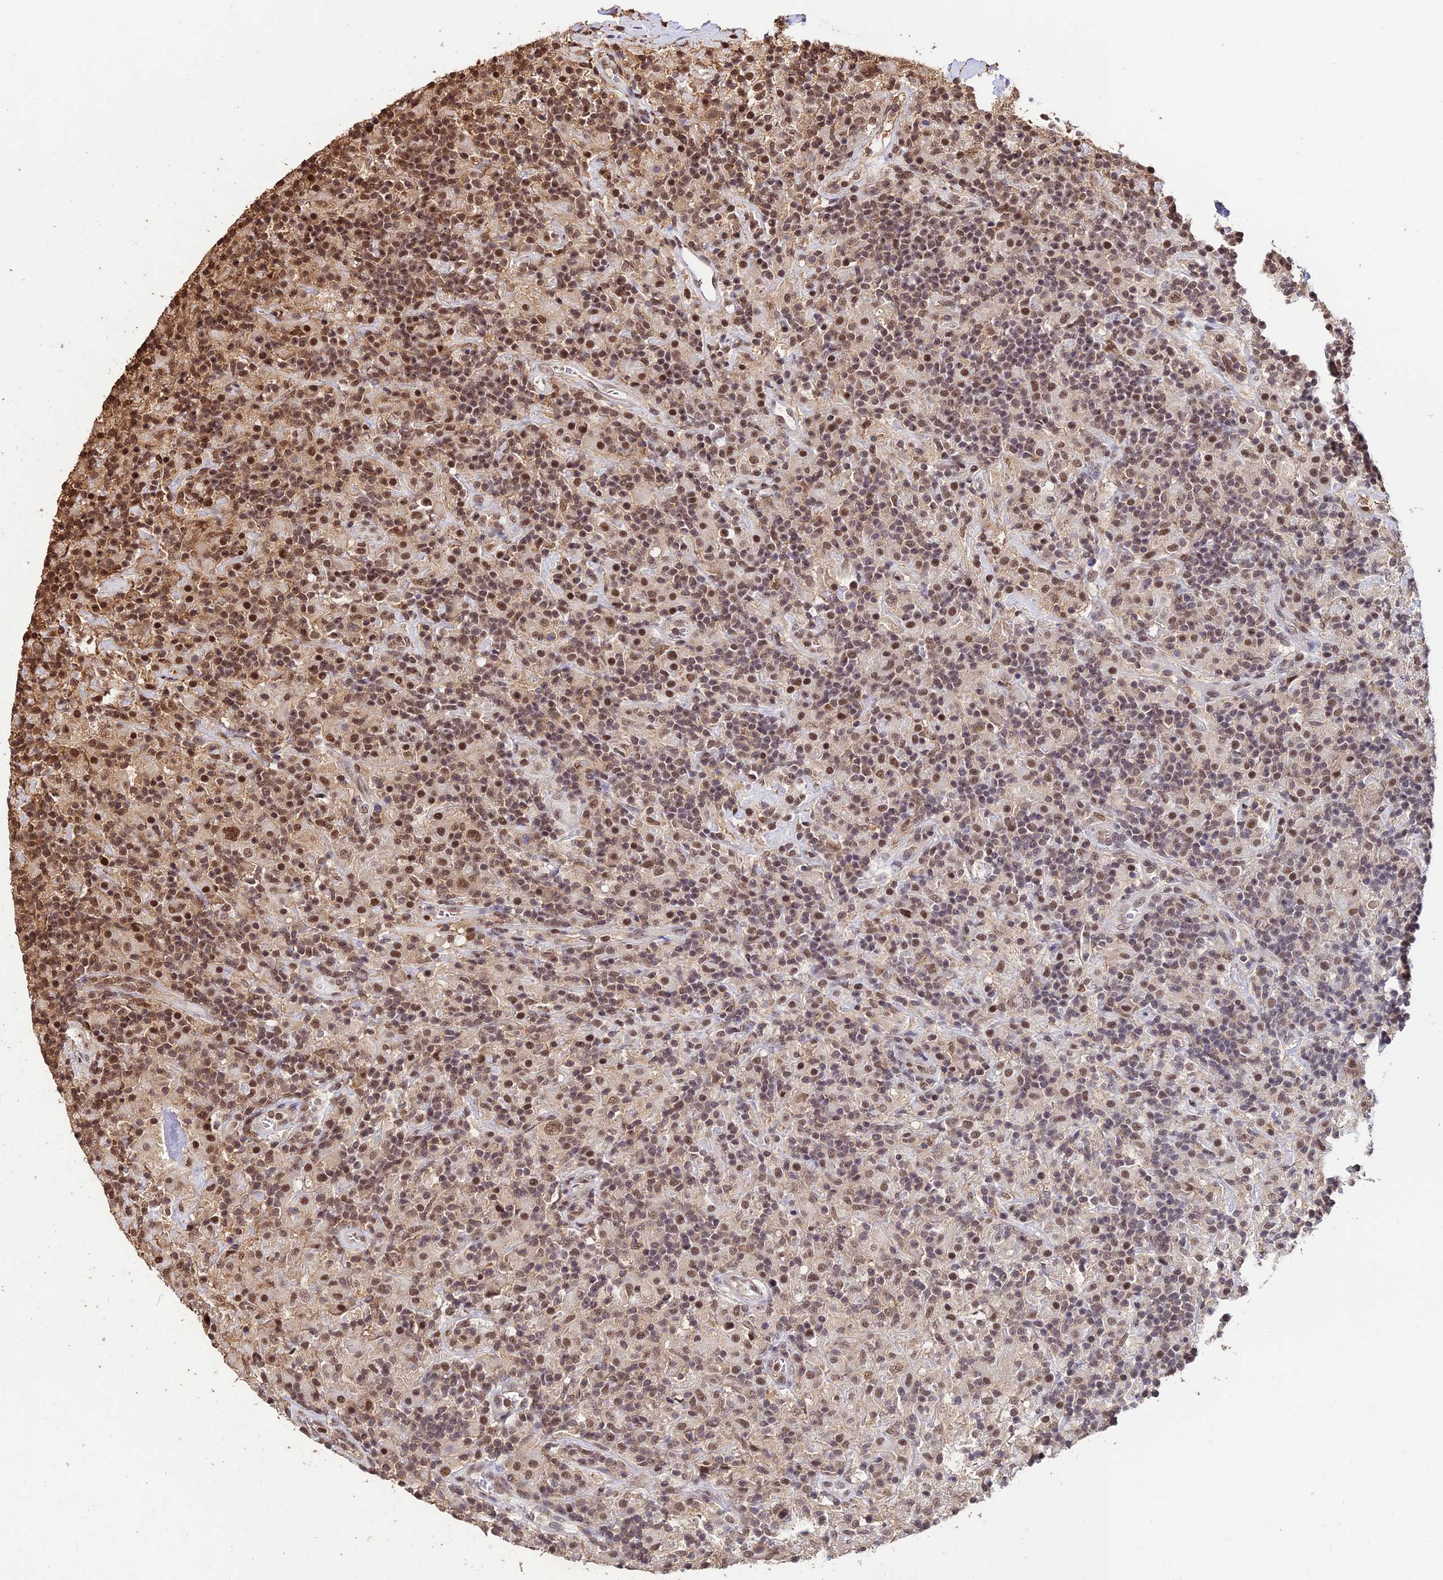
{"staining": {"intensity": "moderate", "quantity": ">75%", "location": "nuclear"}, "tissue": "lymphoma", "cell_type": "Tumor cells", "image_type": "cancer", "snomed": [{"axis": "morphology", "description": "Hodgkin's disease, NOS"}, {"axis": "topography", "description": "Lymph node"}], "caption": "Lymphoma stained for a protein demonstrates moderate nuclear positivity in tumor cells.", "gene": "PPP4C", "patient": {"sex": "male", "age": 70}}